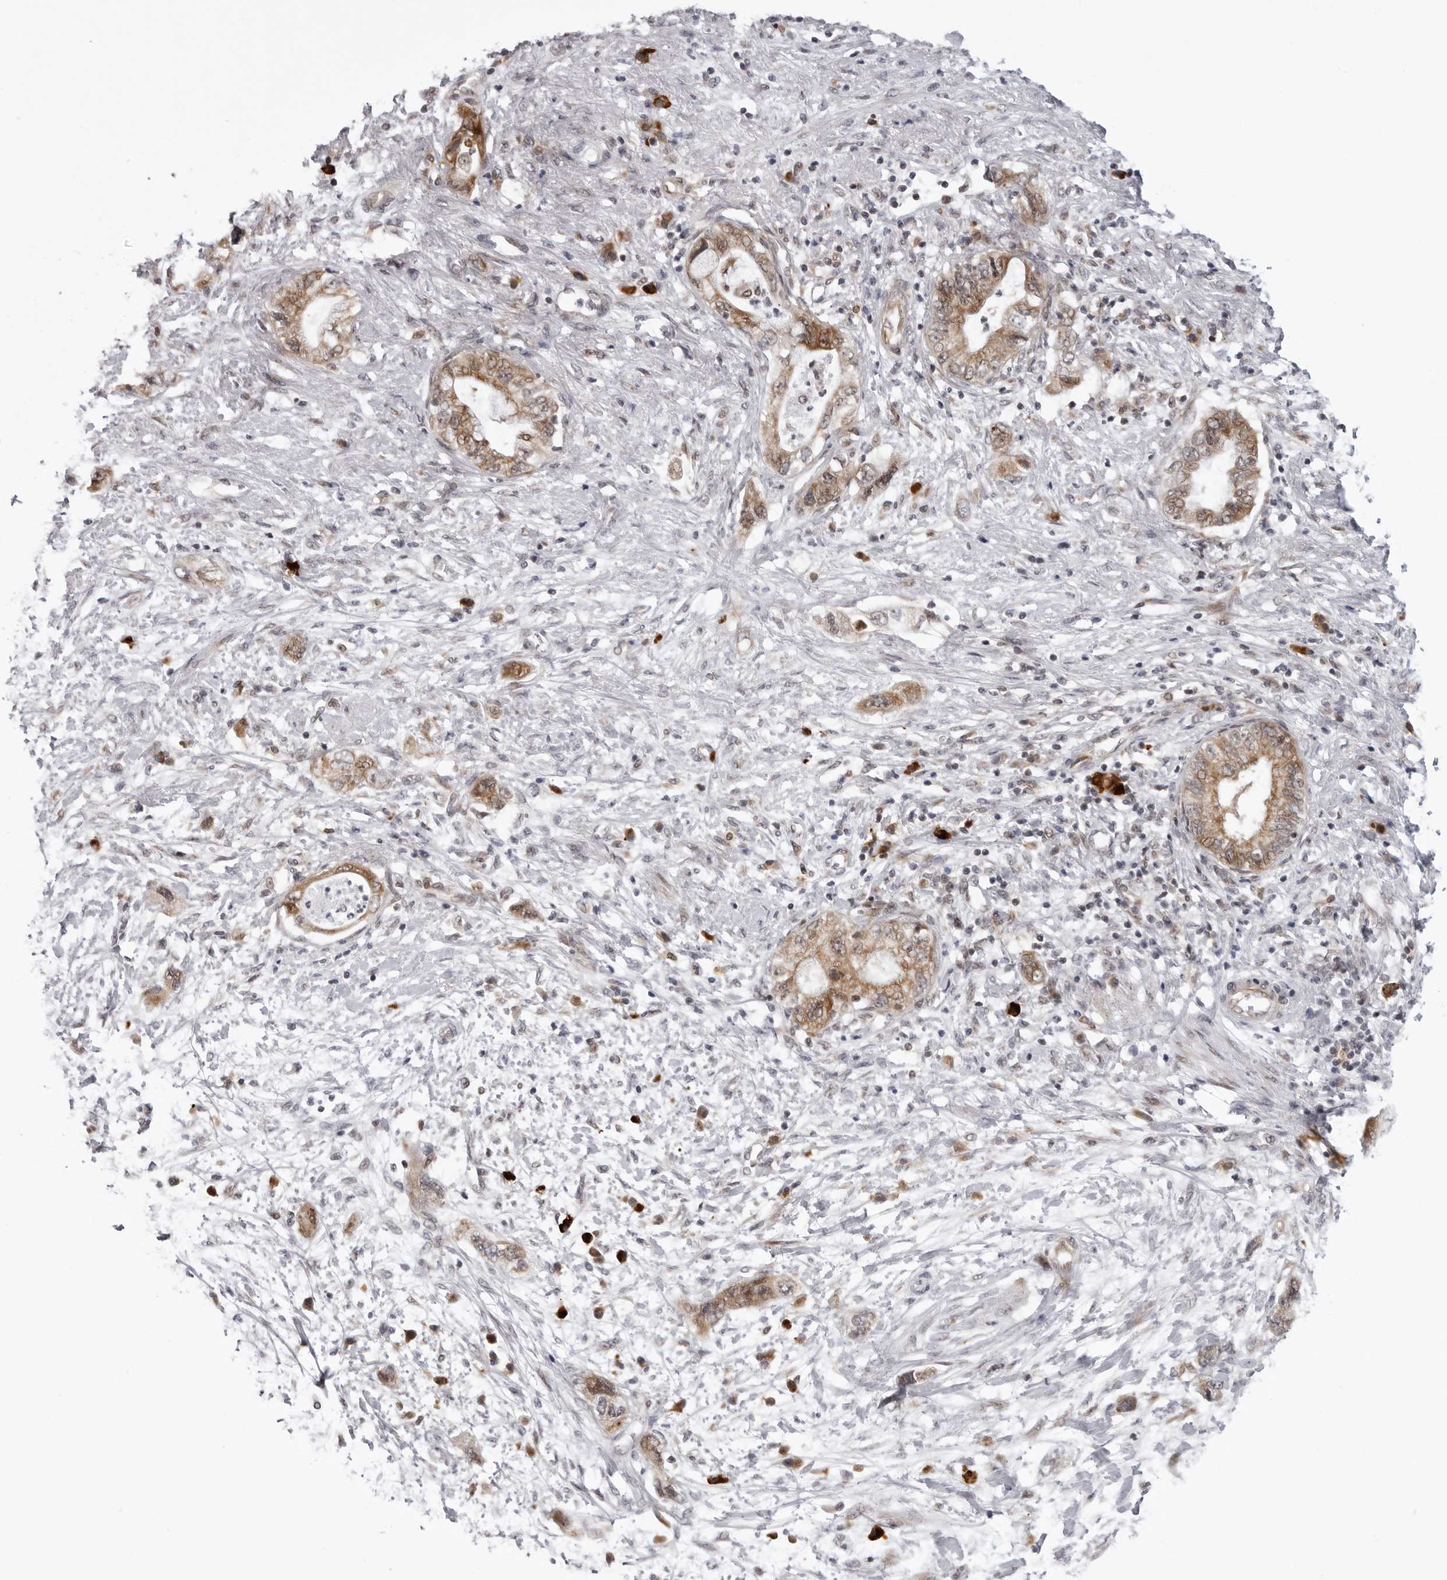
{"staining": {"intensity": "moderate", "quantity": ">75%", "location": "cytoplasmic/membranous"}, "tissue": "pancreatic cancer", "cell_type": "Tumor cells", "image_type": "cancer", "snomed": [{"axis": "morphology", "description": "Adenocarcinoma, NOS"}, {"axis": "topography", "description": "Pancreas"}], "caption": "Moderate cytoplasmic/membranous positivity is seen in approximately >75% of tumor cells in pancreatic adenocarcinoma.", "gene": "GCSAML", "patient": {"sex": "female", "age": 73}}